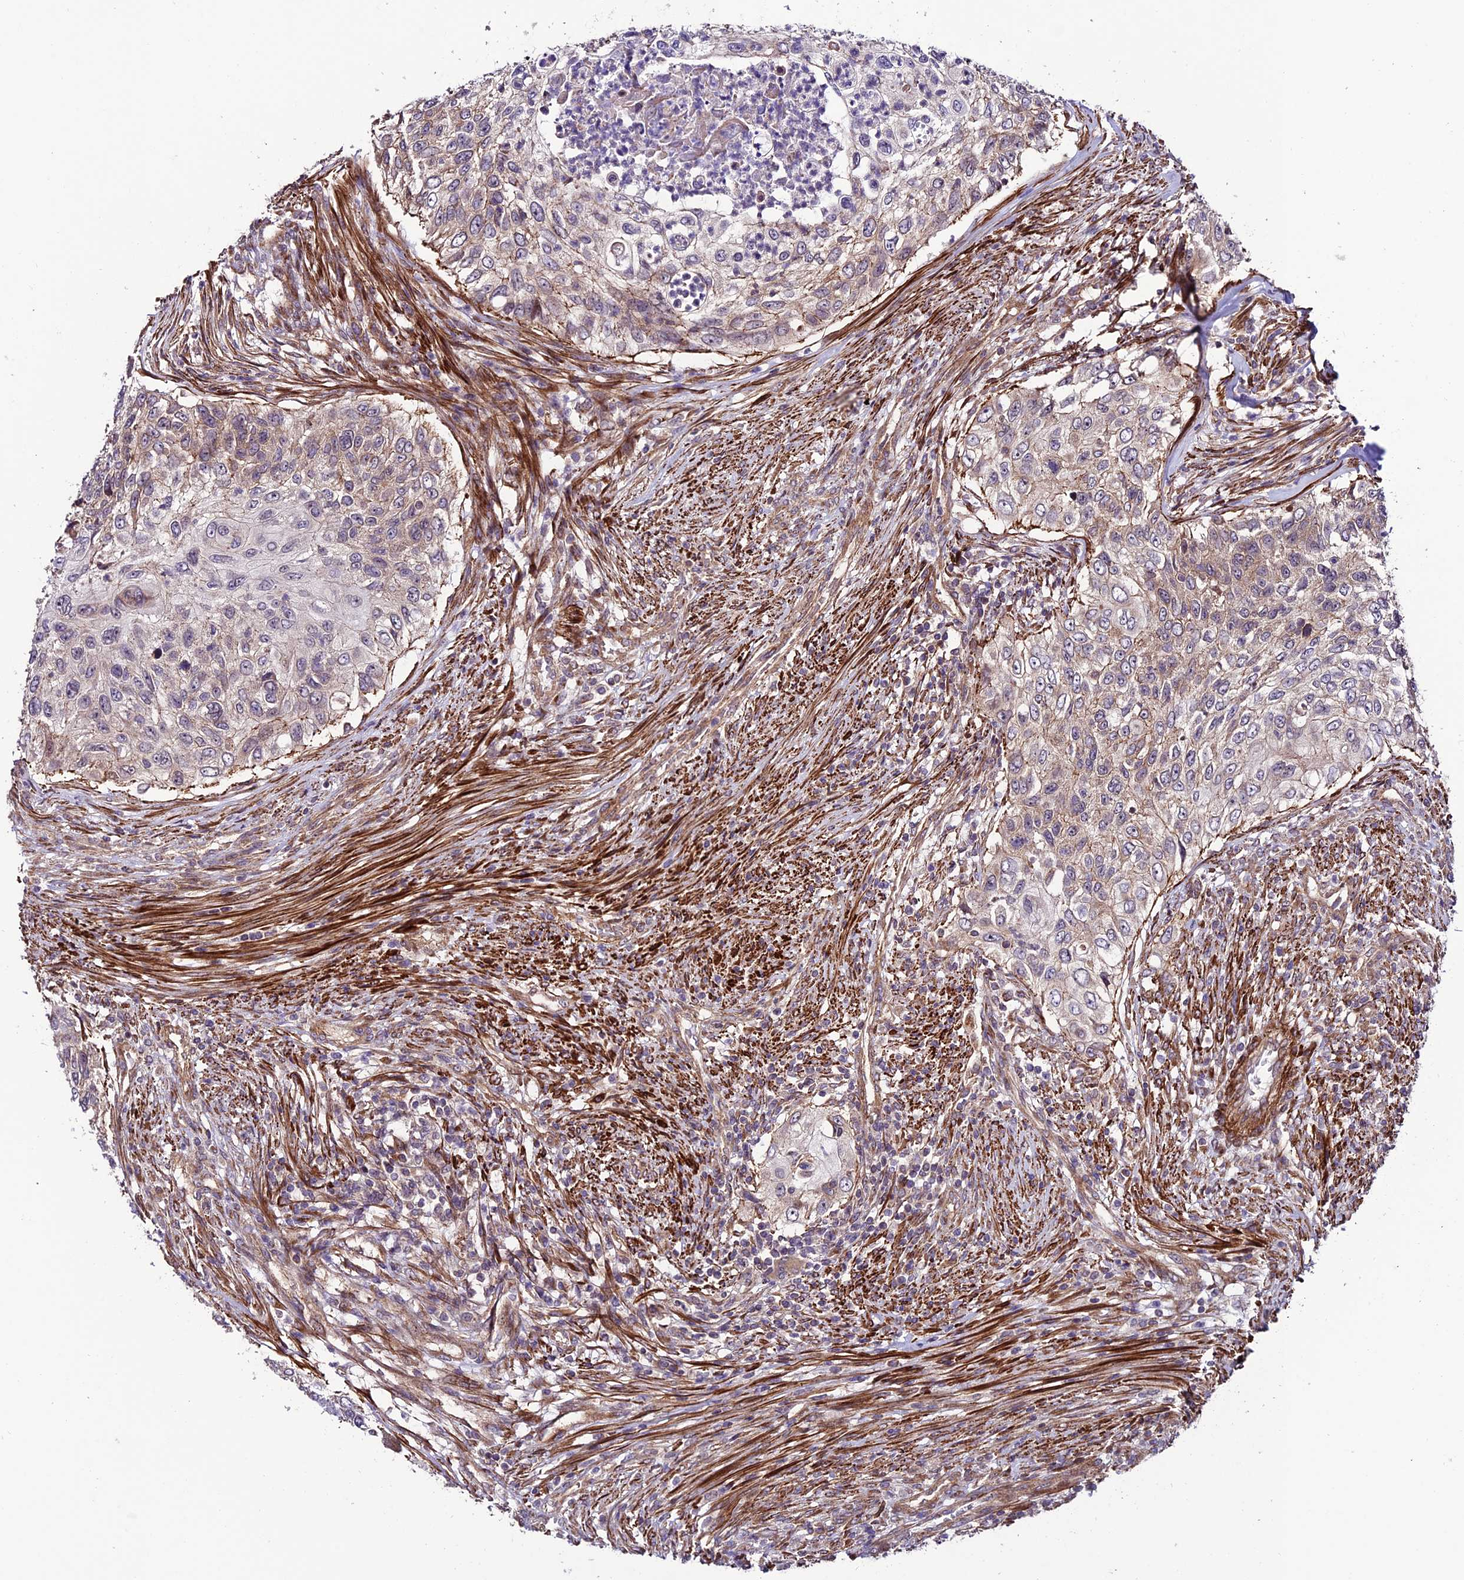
{"staining": {"intensity": "moderate", "quantity": "<25%", "location": "cytoplasmic/membranous"}, "tissue": "urothelial cancer", "cell_type": "Tumor cells", "image_type": "cancer", "snomed": [{"axis": "morphology", "description": "Urothelial carcinoma, High grade"}, {"axis": "topography", "description": "Urinary bladder"}], "caption": "Approximately <25% of tumor cells in urothelial carcinoma (high-grade) show moderate cytoplasmic/membranous protein expression as visualized by brown immunohistochemical staining.", "gene": "TNIP3", "patient": {"sex": "female", "age": 60}}